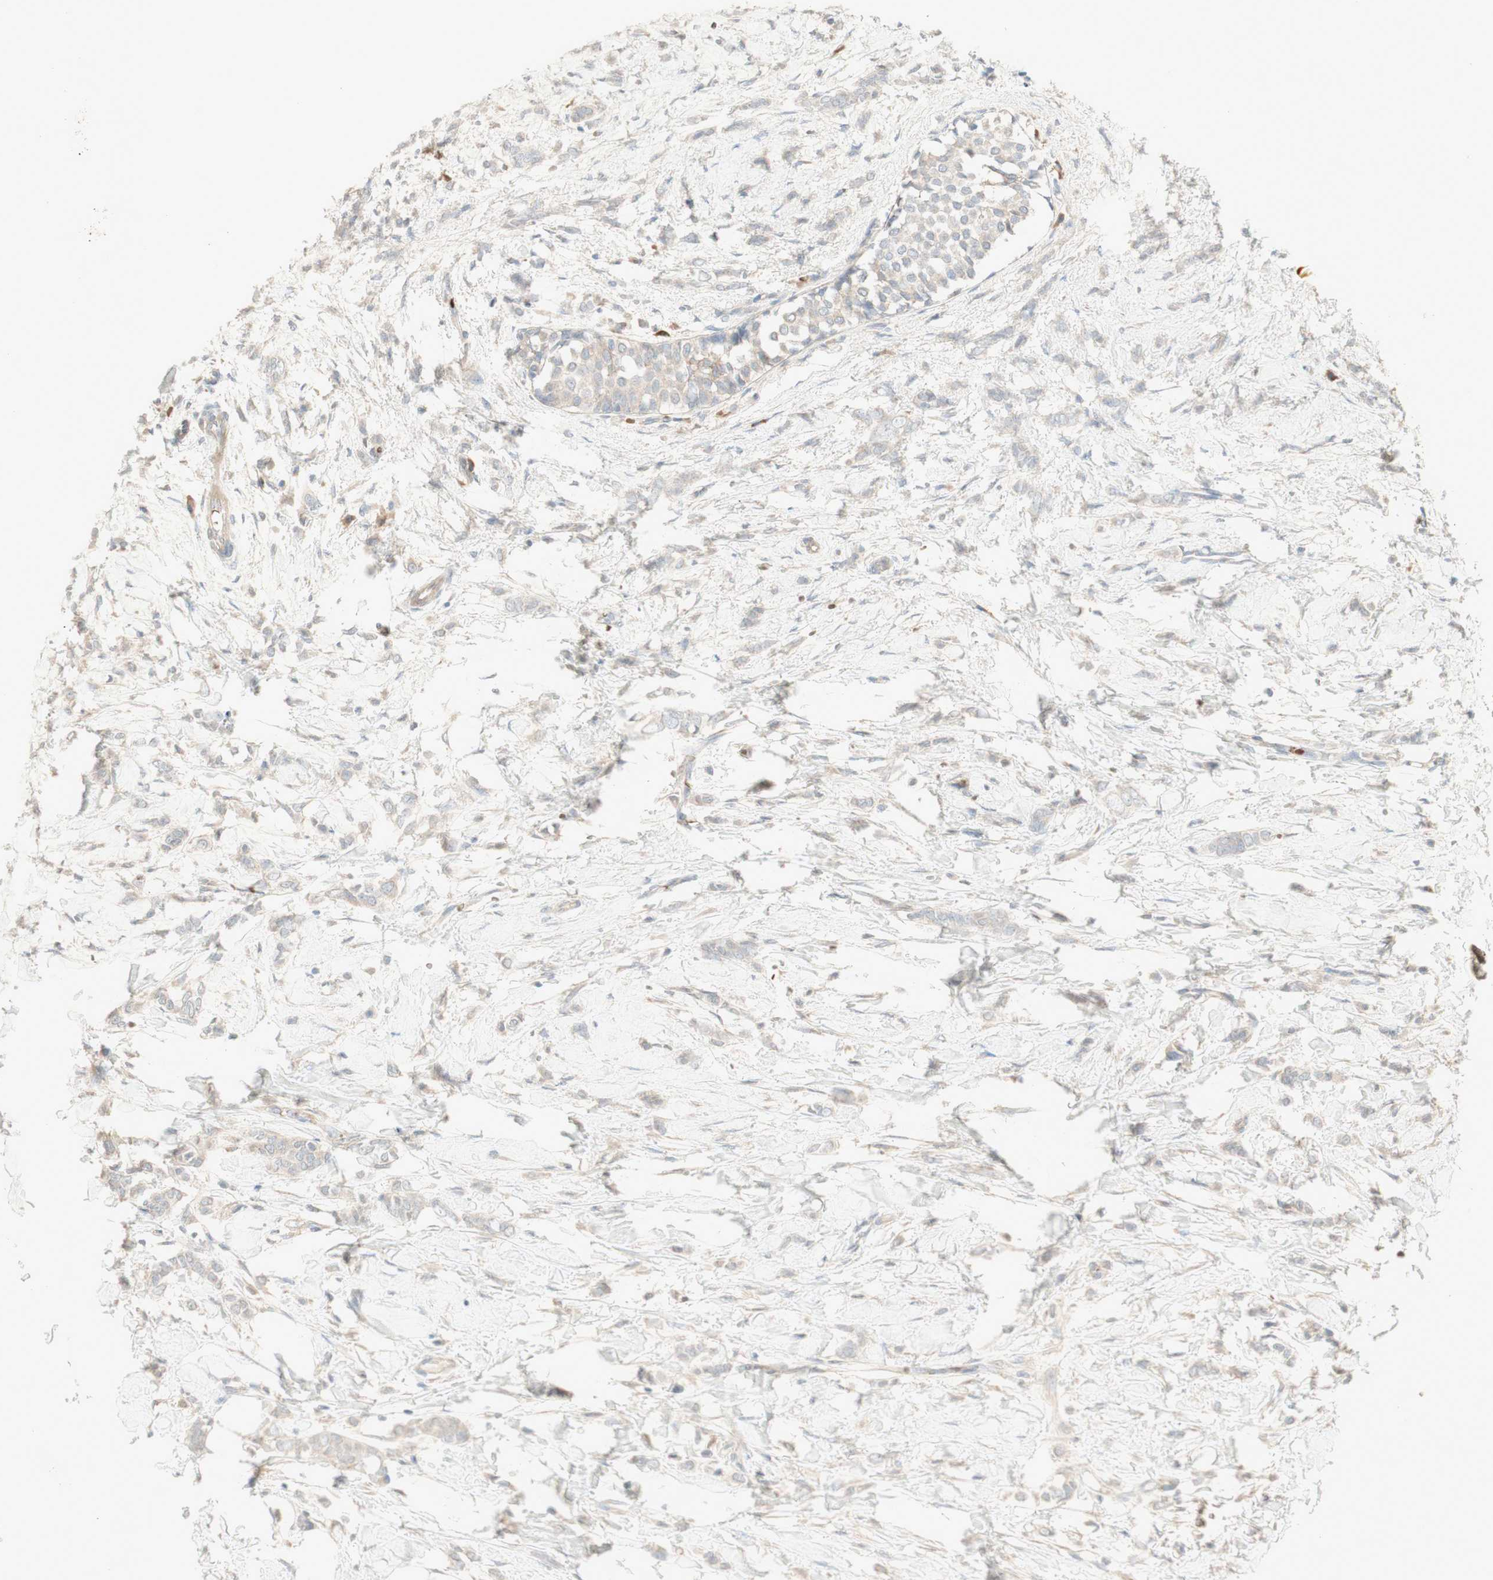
{"staining": {"intensity": "weak", "quantity": "<25%", "location": "cytoplasmic/membranous"}, "tissue": "breast cancer", "cell_type": "Tumor cells", "image_type": "cancer", "snomed": [{"axis": "morphology", "description": "Lobular carcinoma, in situ"}, {"axis": "morphology", "description": "Lobular carcinoma"}, {"axis": "topography", "description": "Breast"}], "caption": "This is an immunohistochemistry (IHC) histopathology image of human breast cancer. There is no staining in tumor cells.", "gene": "PTGER4", "patient": {"sex": "female", "age": 41}}